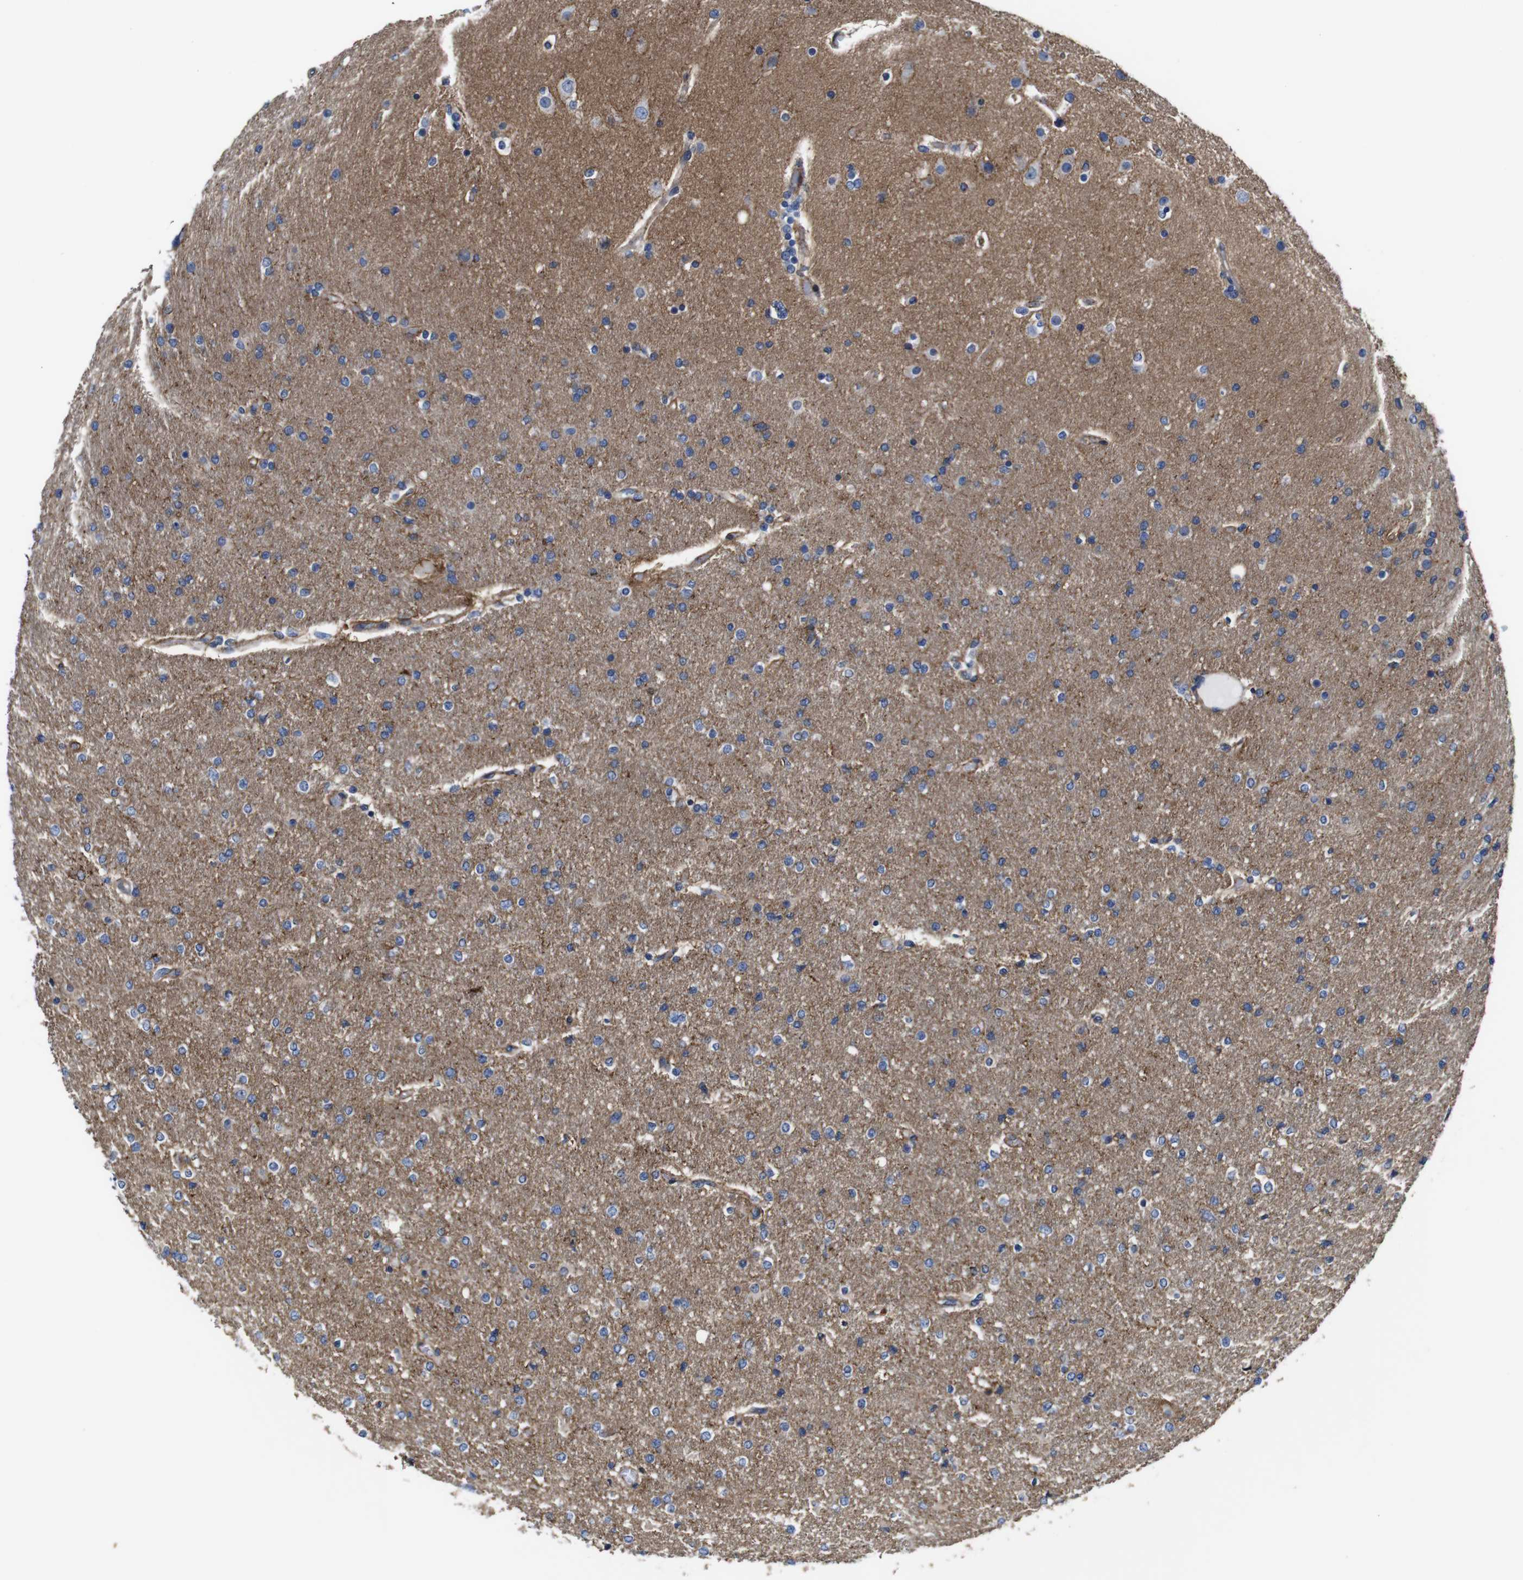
{"staining": {"intensity": "moderate", "quantity": "<25%", "location": "cytoplasmic/membranous"}, "tissue": "glioma", "cell_type": "Tumor cells", "image_type": "cancer", "snomed": [{"axis": "morphology", "description": "Glioma, malignant, High grade"}, {"axis": "topography", "description": "Cerebral cortex"}], "caption": "A histopathology image of human malignant glioma (high-grade) stained for a protein exhibits moderate cytoplasmic/membranous brown staining in tumor cells.", "gene": "PI4KA", "patient": {"sex": "female", "age": 36}}